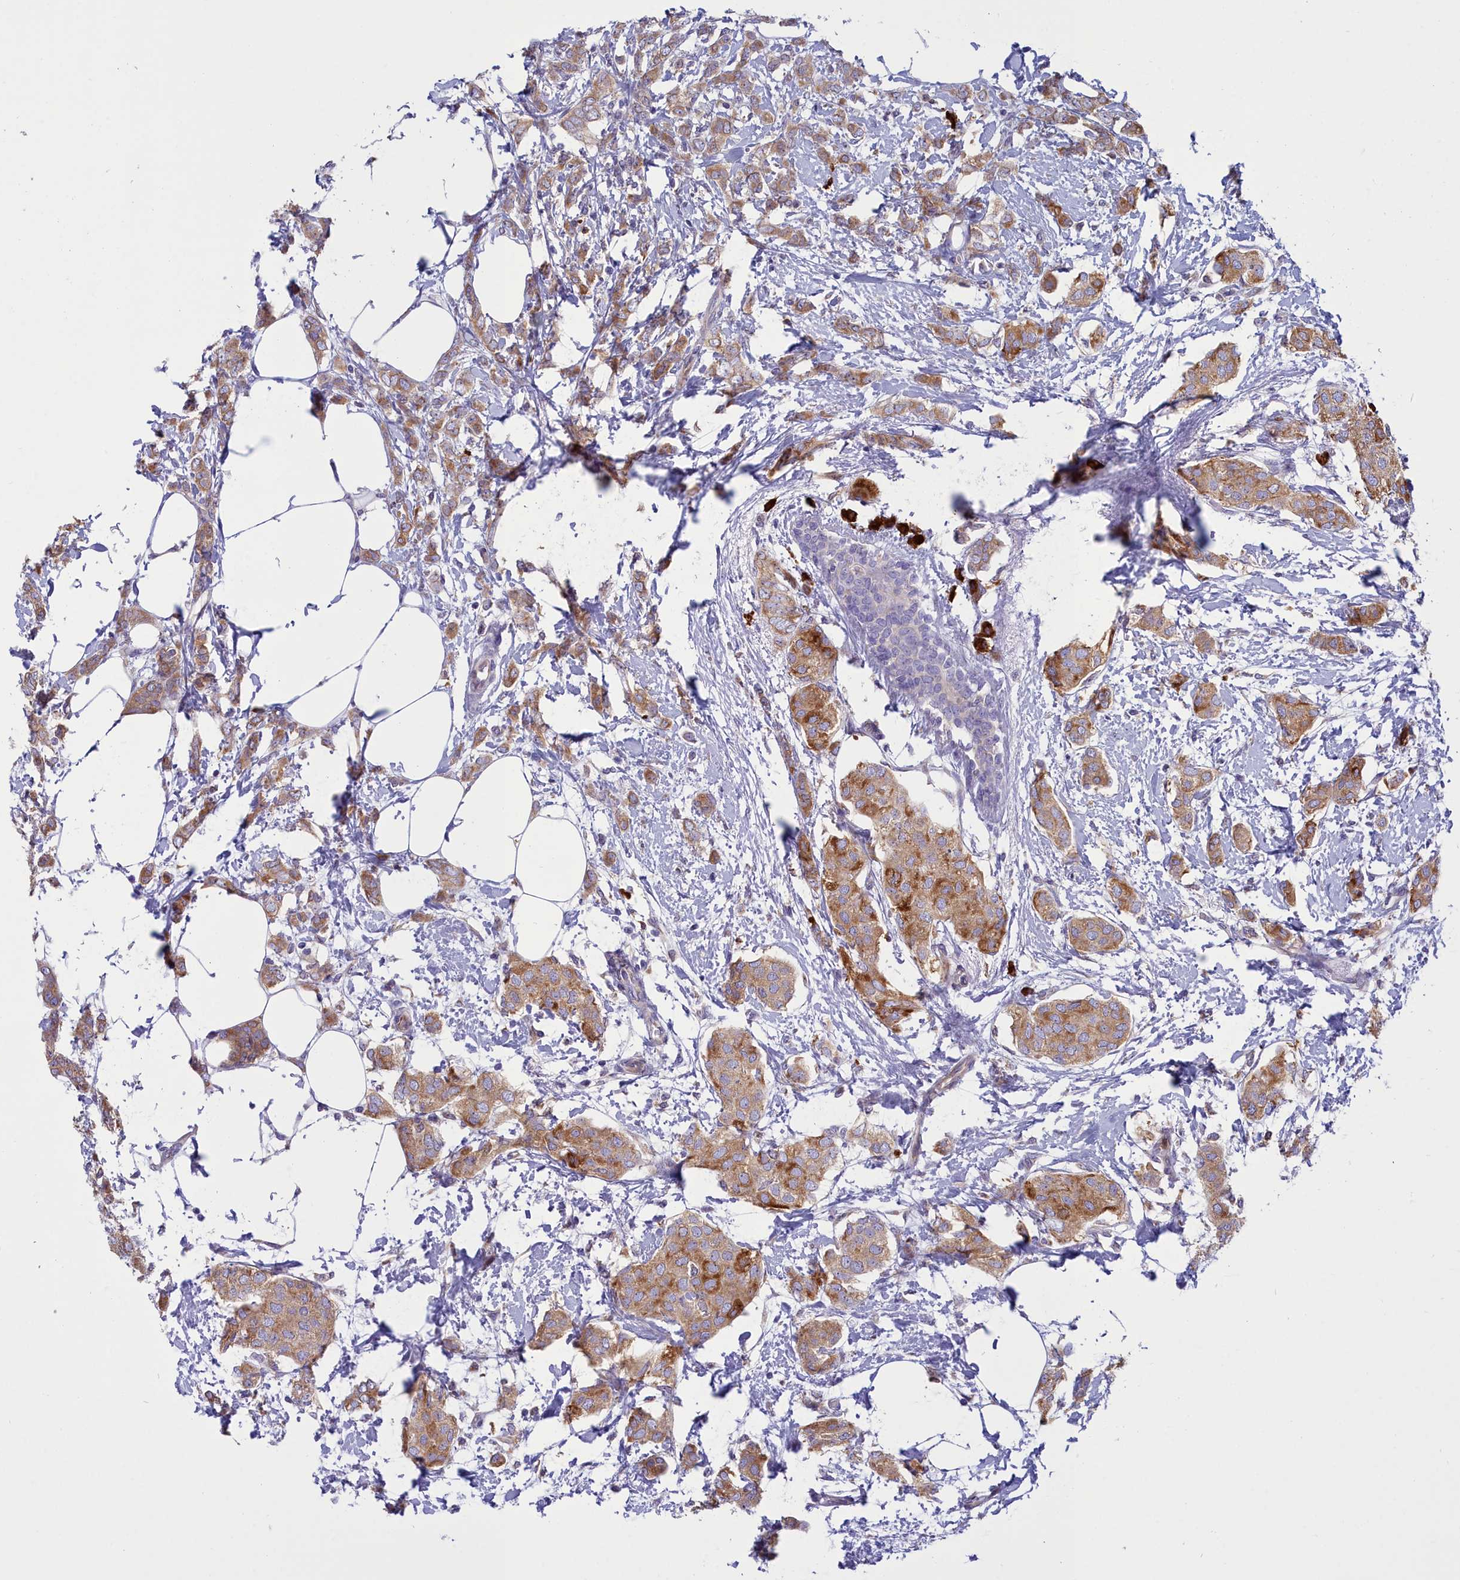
{"staining": {"intensity": "moderate", "quantity": ">75%", "location": "cytoplasmic/membranous"}, "tissue": "breast cancer", "cell_type": "Tumor cells", "image_type": "cancer", "snomed": [{"axis": "morphology", "description": "Duct carcinoma"}, {"axis": "topography", "description": "Breast"}], "caption": "A brown stain labels moderate cytoplasmic/membranous expression of a protein in infiltrating ductal carcinoma (breast) tumor cells. The protein is shown in brown color, while the nuclei are stained blue.", "gene": "HM13", "patient": {"sex": "female", "age": 72}}